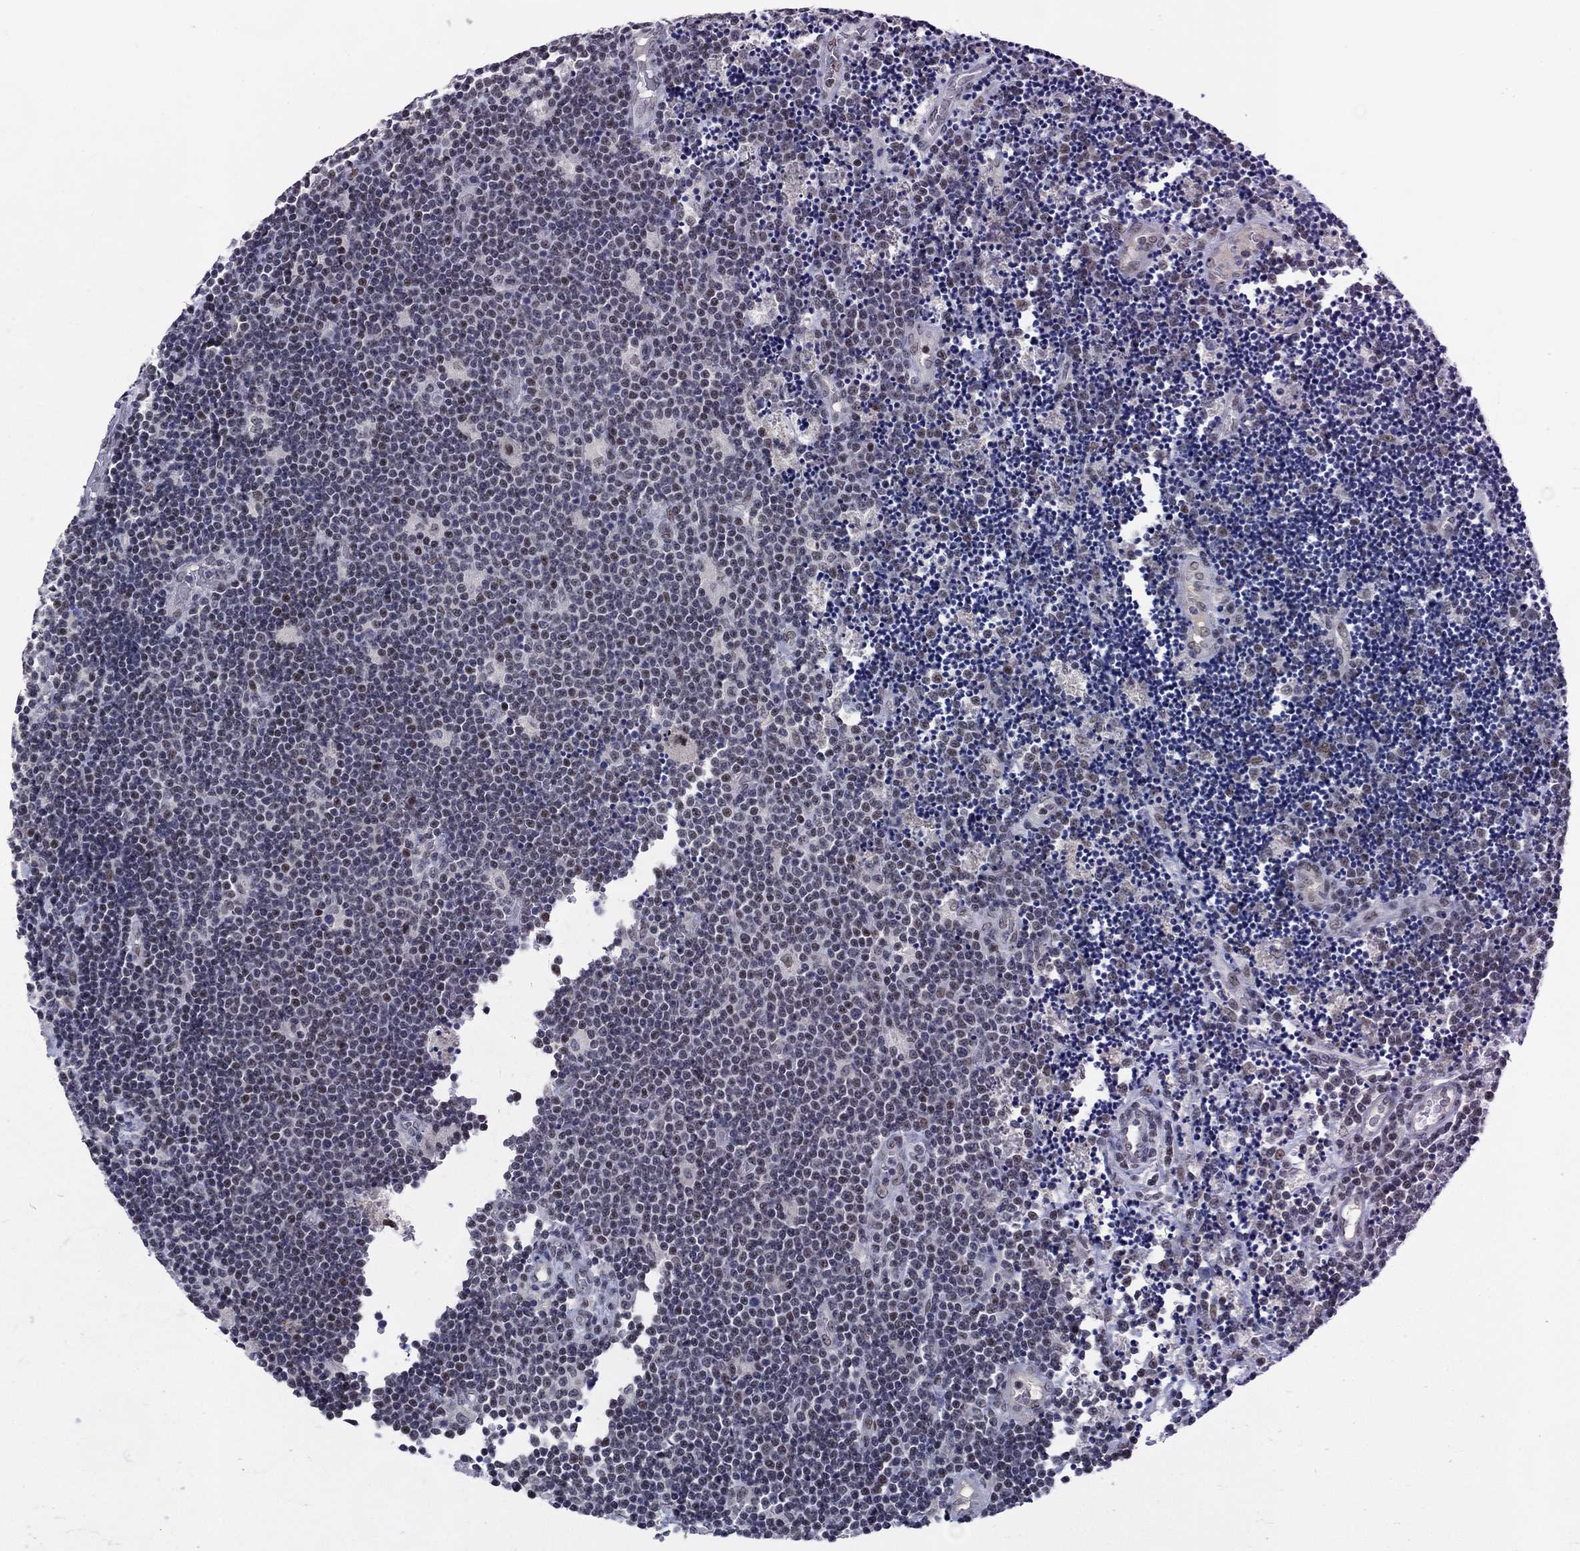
{"staining": {"intensity": "negative", "quantity": "none", "location": "none"}, "tissue": "lymphoma", "cell_type": "Tumor cells", "image_type": "cancer", "snomed": [{"axis": "morphology", "description": "Malignant lymphoma, non-Hodgkin's type, Low grade"}, {"axis": "topography", "description": "Brain"}], "caption": "IHC image of neoplastic tissue: malignant lymphoma, non-Hodgkin's type (low-grade) stained with DAB reveals no significant protein positivity in tumor cells.", "gene": "HTN1", "patient": {"sex": "female", "age": 66}}